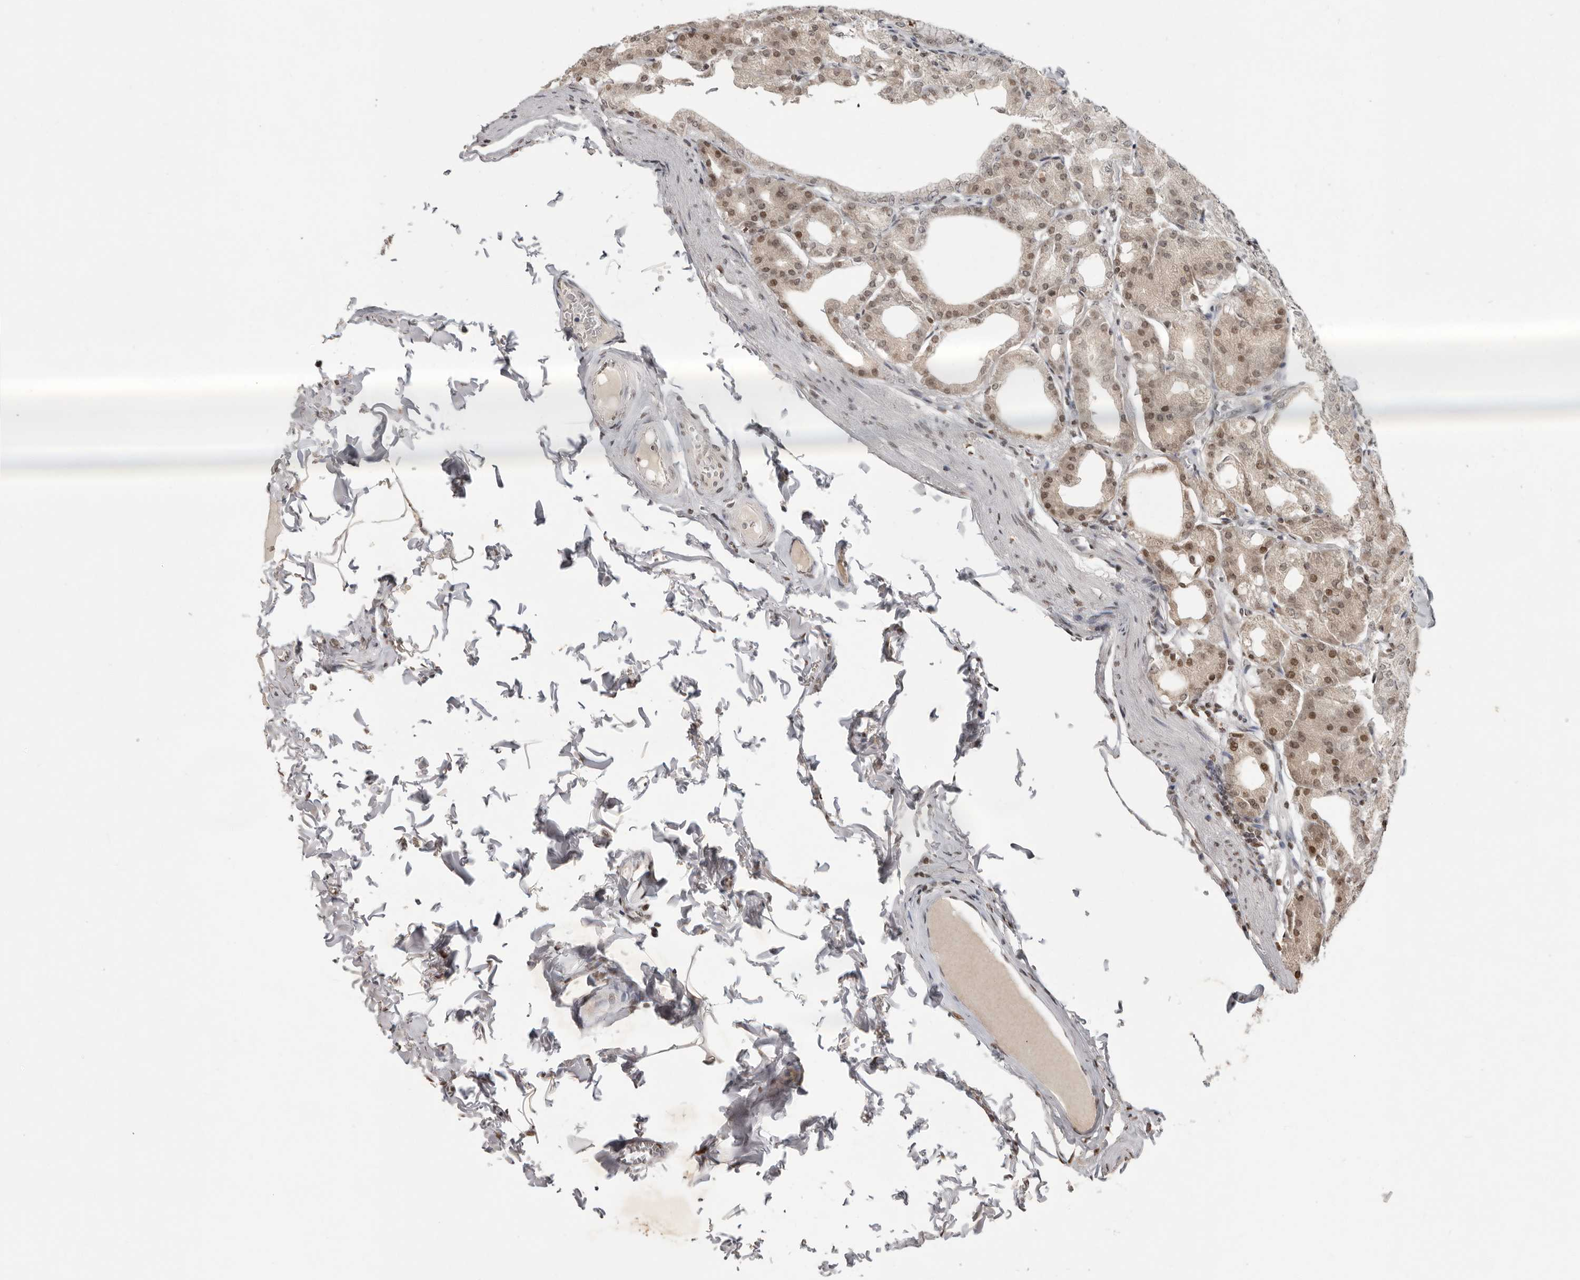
{"staining": {"intensity": "moderate", "quantity": "25%-75%", "location": "nuclear"}, "tissue": "stomach", "cell_type": "Glandular cells", "image_type": "normal", "snomed": [{"axis": "morphology", "description": "Normal tissue, NOS"}, {"axis": "topography", "description": "Stomach, lower"}], "caption": "There is medium levels of moderate nuclear positivity in glandular cells of normal stomach, as demonstrated by immunohistochemical staining (brown color).", "gene": "WDR45", "patient": {"sex": "male", "age": 71}}